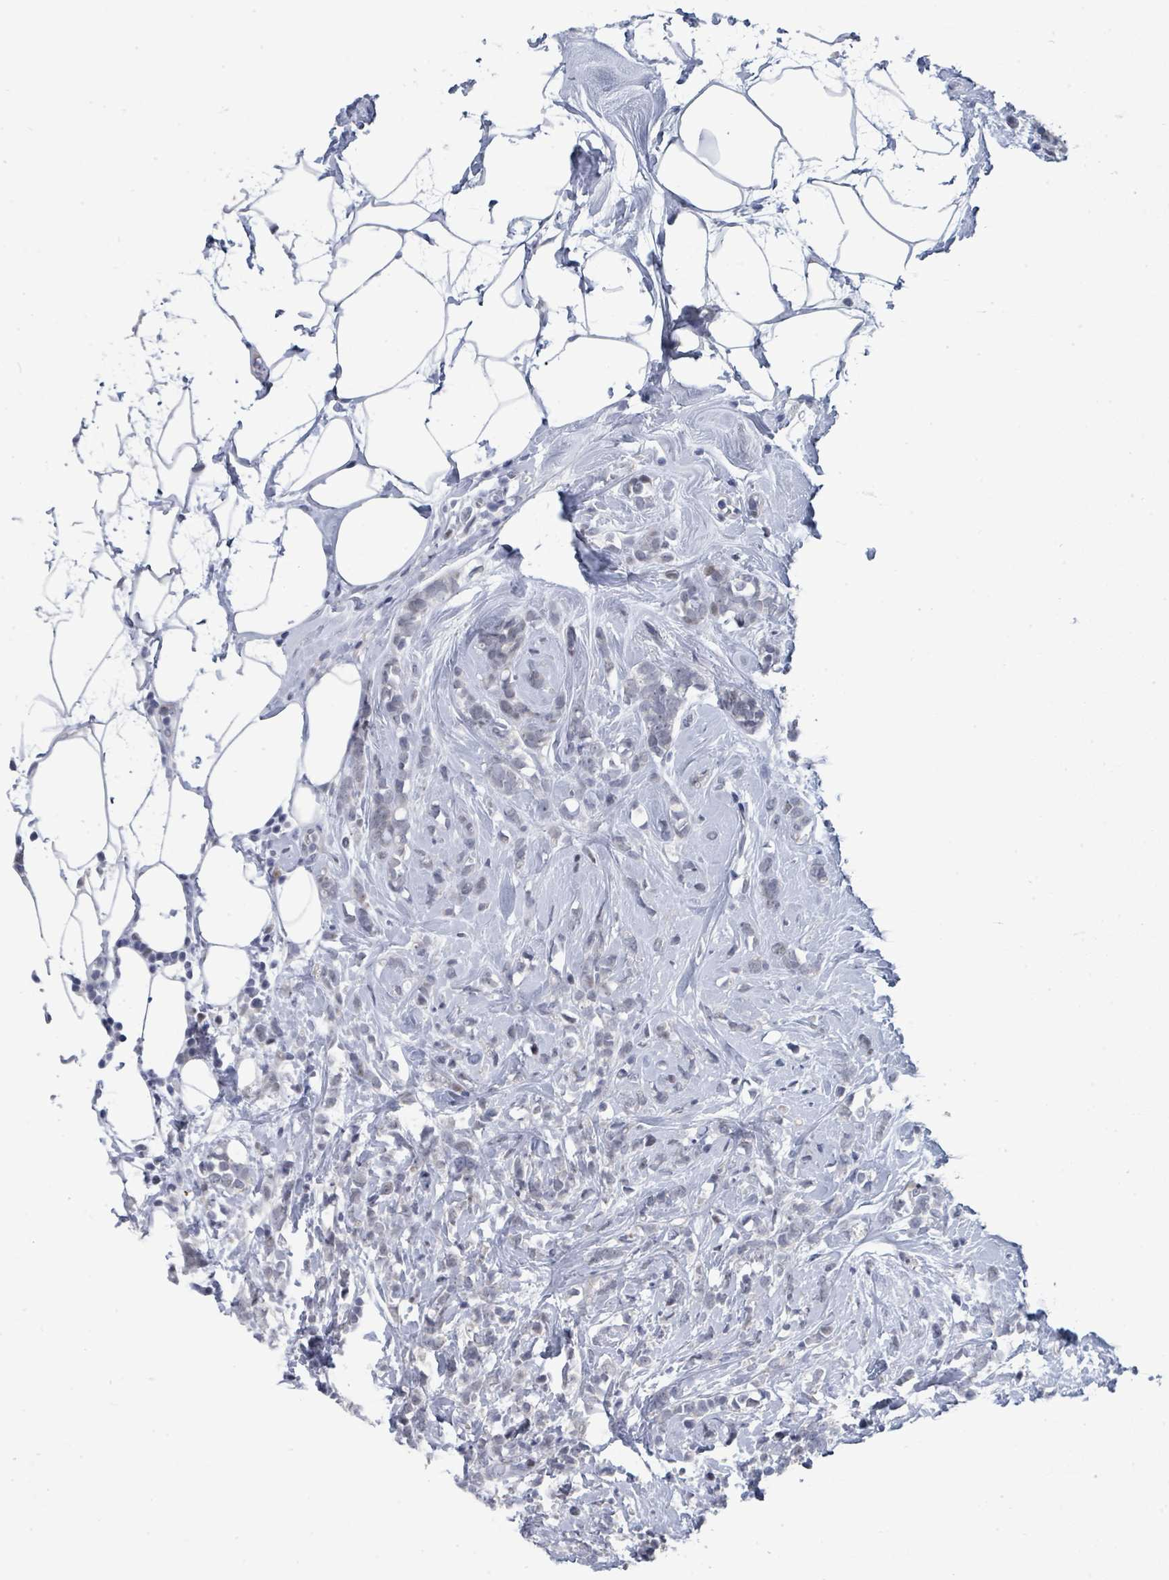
{"staining": {"intensity": "weak", "quantity": "<25%", "location": "nuclear"}, "tissue": "breast cancer", "cell_type": "Tumor cells", "image_type": "cancer", "snomed": [{"axis": "morphology", "description": "Lobular carcinoma"}, {"axis": "topography", "description": "Breast"}], "caption": "DAB immunohistochemical staining of lobular carcinoma (breast) demonstrates no significant staining in tumor cells.", "gene": "CT45A5", "patient": {"sex": "female", "age": 58}}